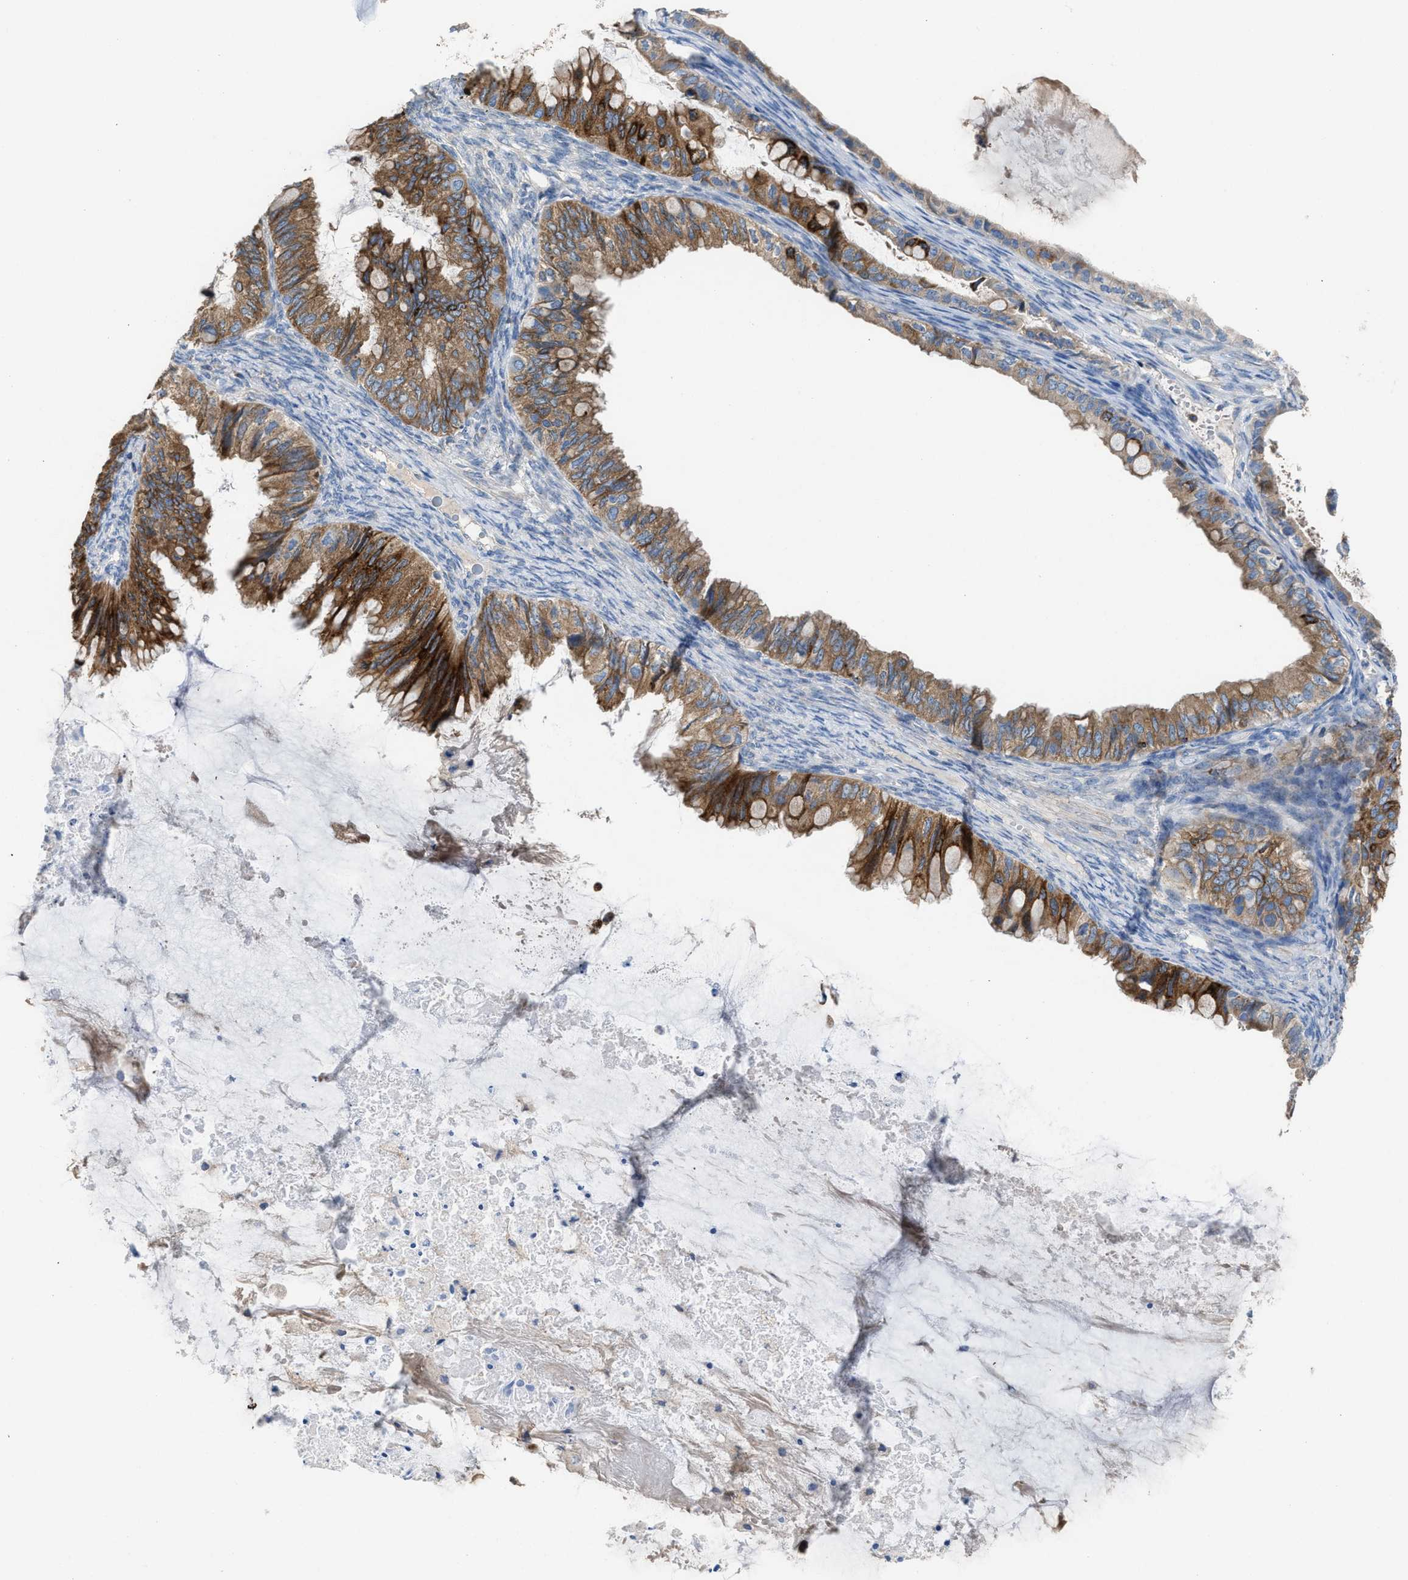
{"staining": {"intensity": "moderate", "quantity": ">75%", "location": "cytoplasmic/membranous"}, "tissue": "ovarian cancer", "cell_type": "Tumor cells", "image_type": "cancer", "snomed": [{"axis": "morphology", "description": "Cystadenocarcinoma, mucinous, NOS"}, {"axis": "topography", "description": "Ovary"}], "caption": "Immunohistochemistry (DAB (3,3'-diaminobenzidine)) staining of ovarian cancer shows moderate cytoplasmic/membranous protein positivity in about >75% of tumor cells.", "gene": "AOAH", "patient": {"sex": "female", "age": 80}}